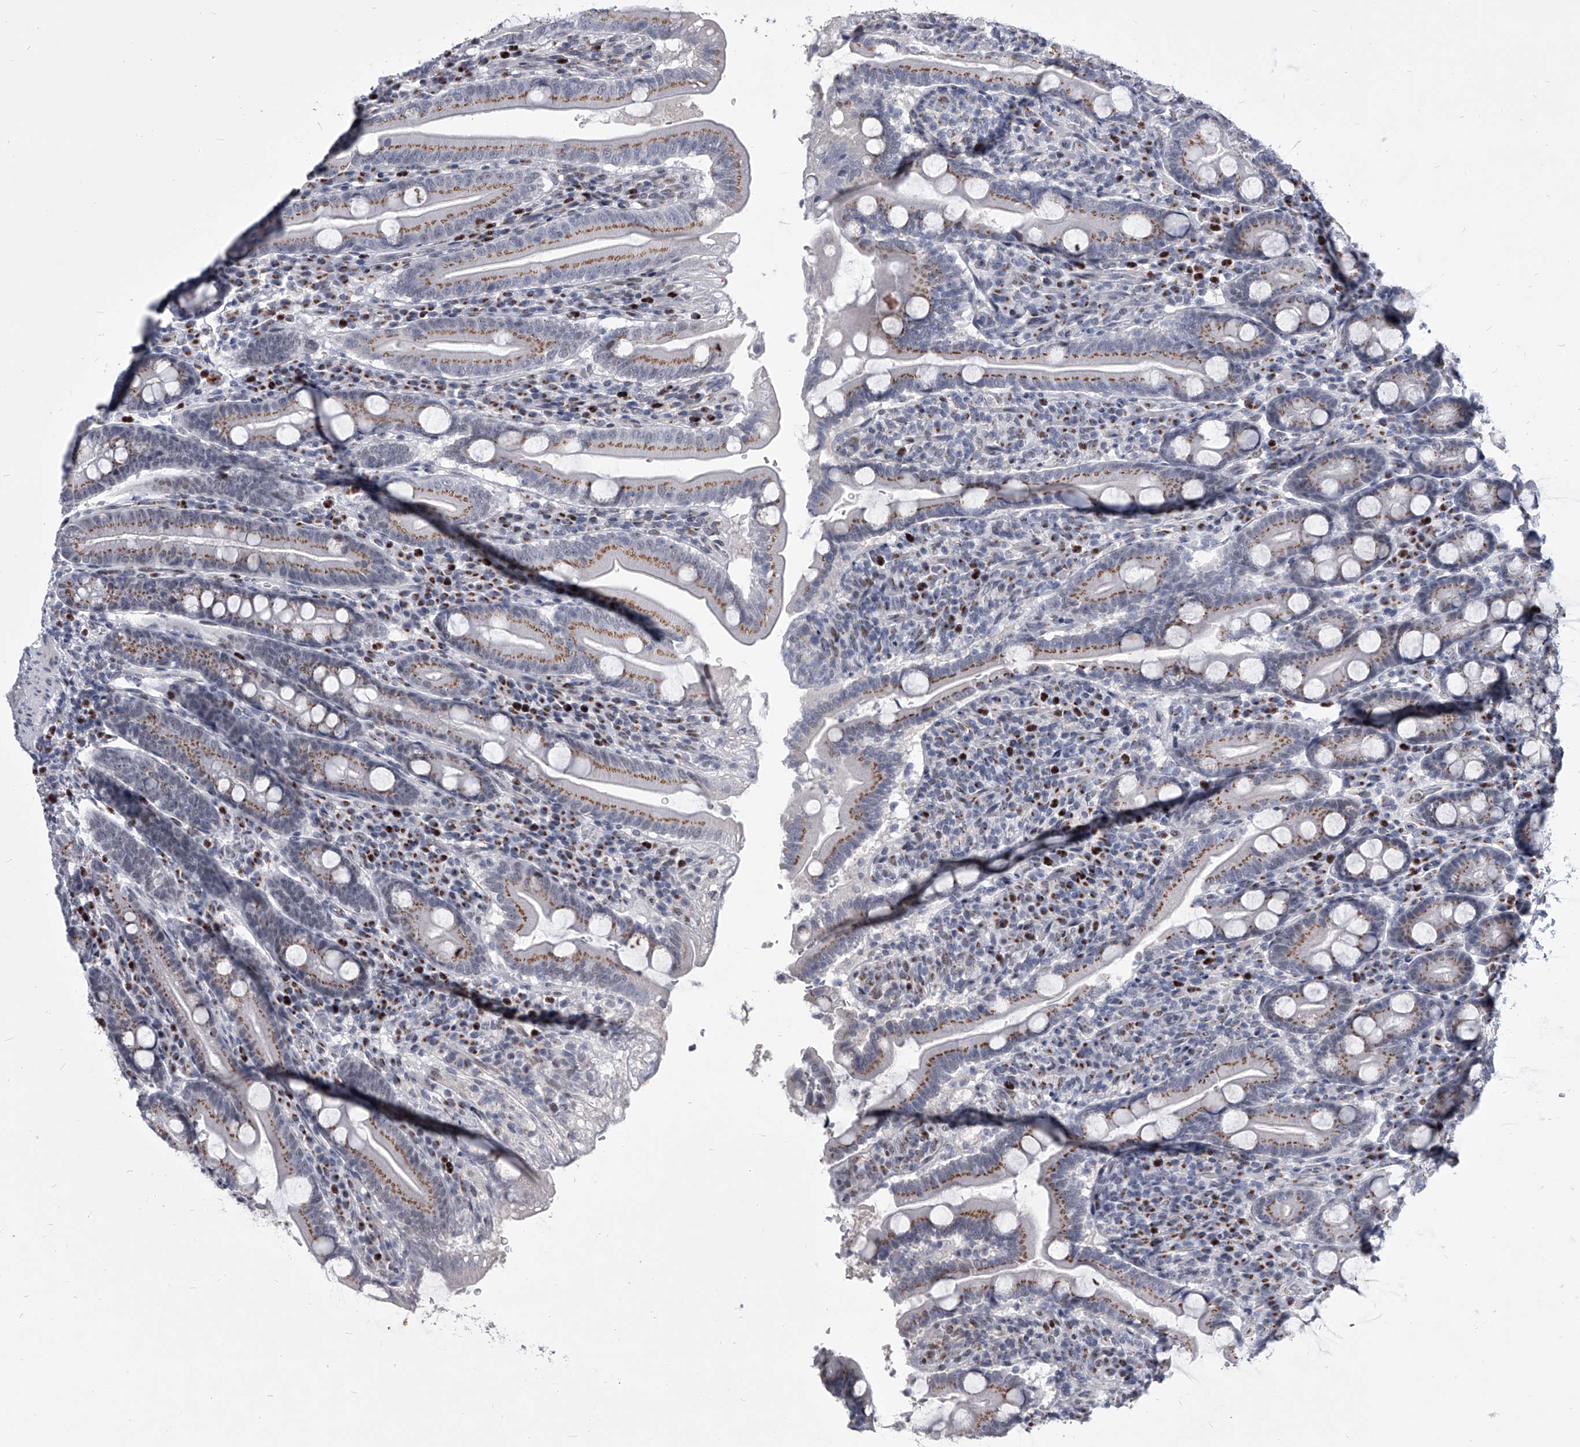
{"staining": {"intensity": "moderate", "quantity": ">75%", "location": "cytoplasmic/membranous"}, "tissue": "duodenum", "cell_type": "Glandular cells", "image_type": "normal", "snomed": [{"axis": "morphology", "description": "Normal tissue, NOS"}, {"axis": "topography", "description": "Duodenum"}], "caption": "Brown immunohistochemical staining in unremarkable duodenum displays moderate cytoplasmic/membranous expression in about >75% of glandular cells. (DAB = brown stain, brightfield microscopy at high magnification).", "gene": "EVA1C", "patient": {"sex": "male", "age": 35}}